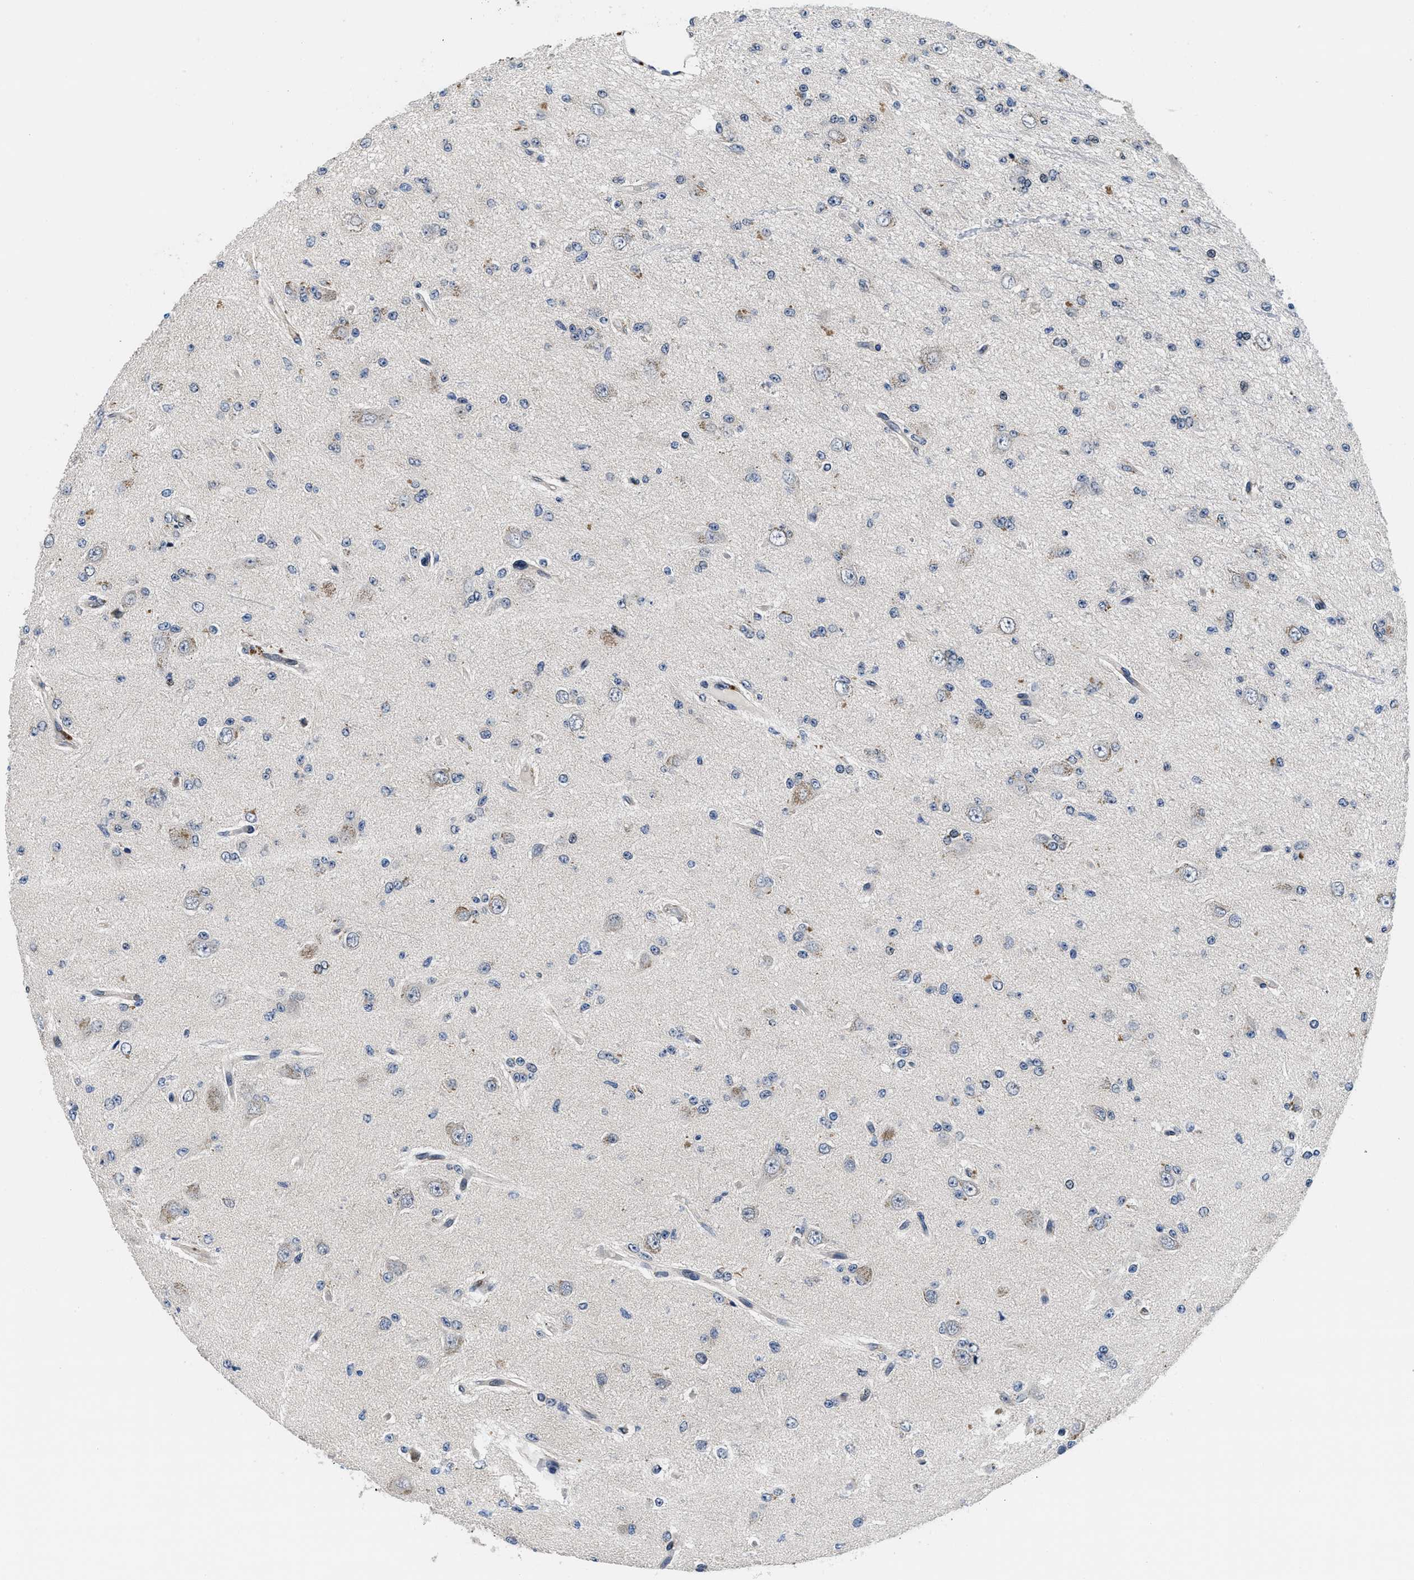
{"staining": {"intensity": "negative", "quantity": "none", "location": "none"}, "tissue": "glioma", "cell_type": "Tumor cells", "image_type": "cancer", "snomed": [{"axis": "morphology", "description": "Glioma, malignant, Low grade"}, {"axis": "topography", "description": "Brain"}], "caption": "Protein analysis of glioma exhibits no significant positivity in tumor cells.", "gene": "SNX10", "patient": {"sex": "male", "age": 38}}